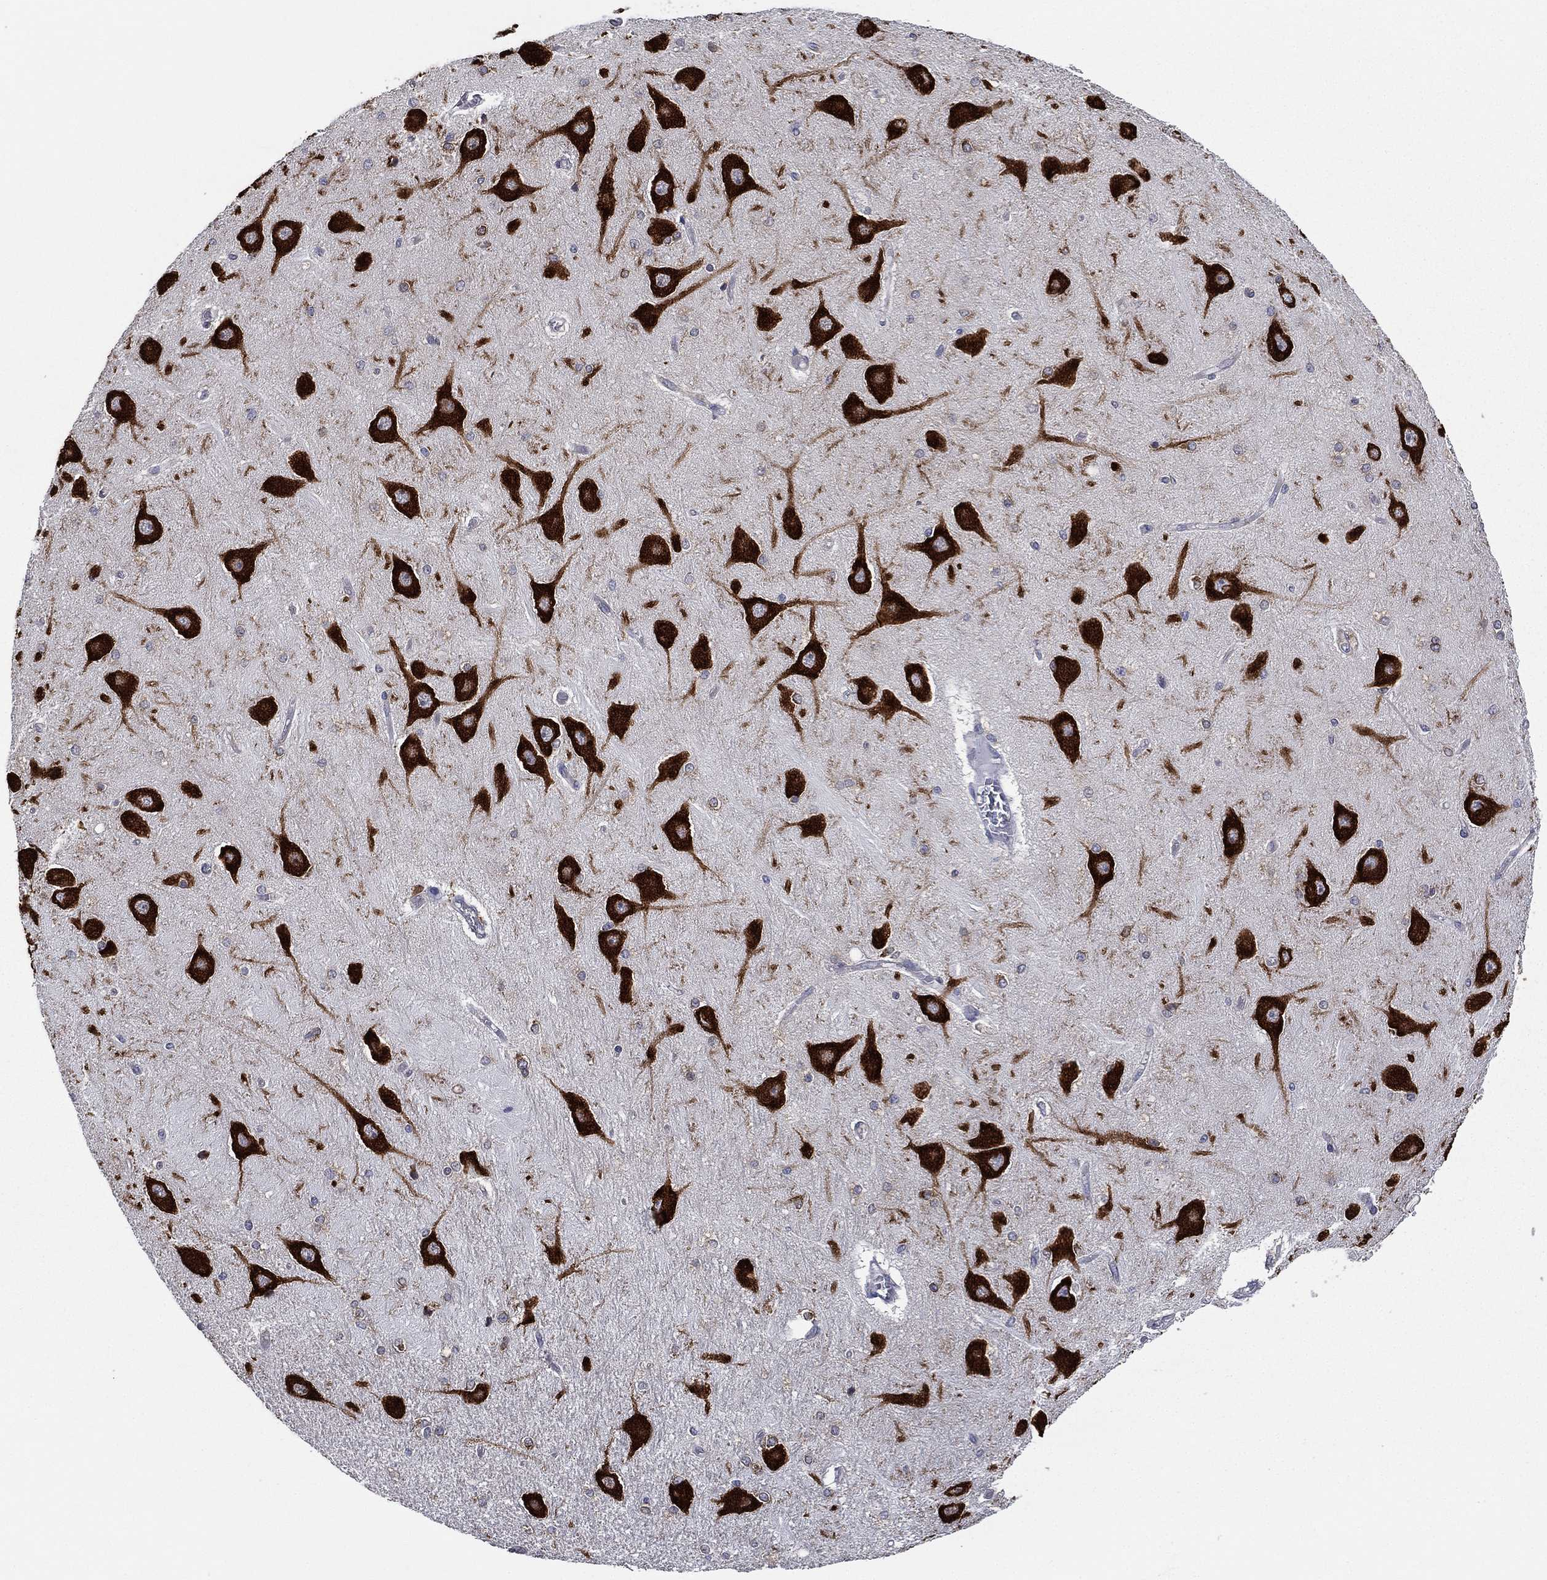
{"staining": {"intensity": "moderate", "quantity": "25%-75%", "location": "cytoplasmic/membranous"}, "tissue": "hippocampus", "cell_type": "Glial cells", "image_type": "normal", "snomed": [{"axis": "morphology", "description": "Normal tissue, NOS"}, {"axis": "topography", "description": "Hippocampus"}], "caption": "Approximately 25%-75% of glial cells in normal human hippocampus reveal moderate cytoplasmic/membranous protein positivity as visualized by brown immunohistochemical staining.", "gene": "FARSA", "patient": {"sex": "female", "age": 54}}